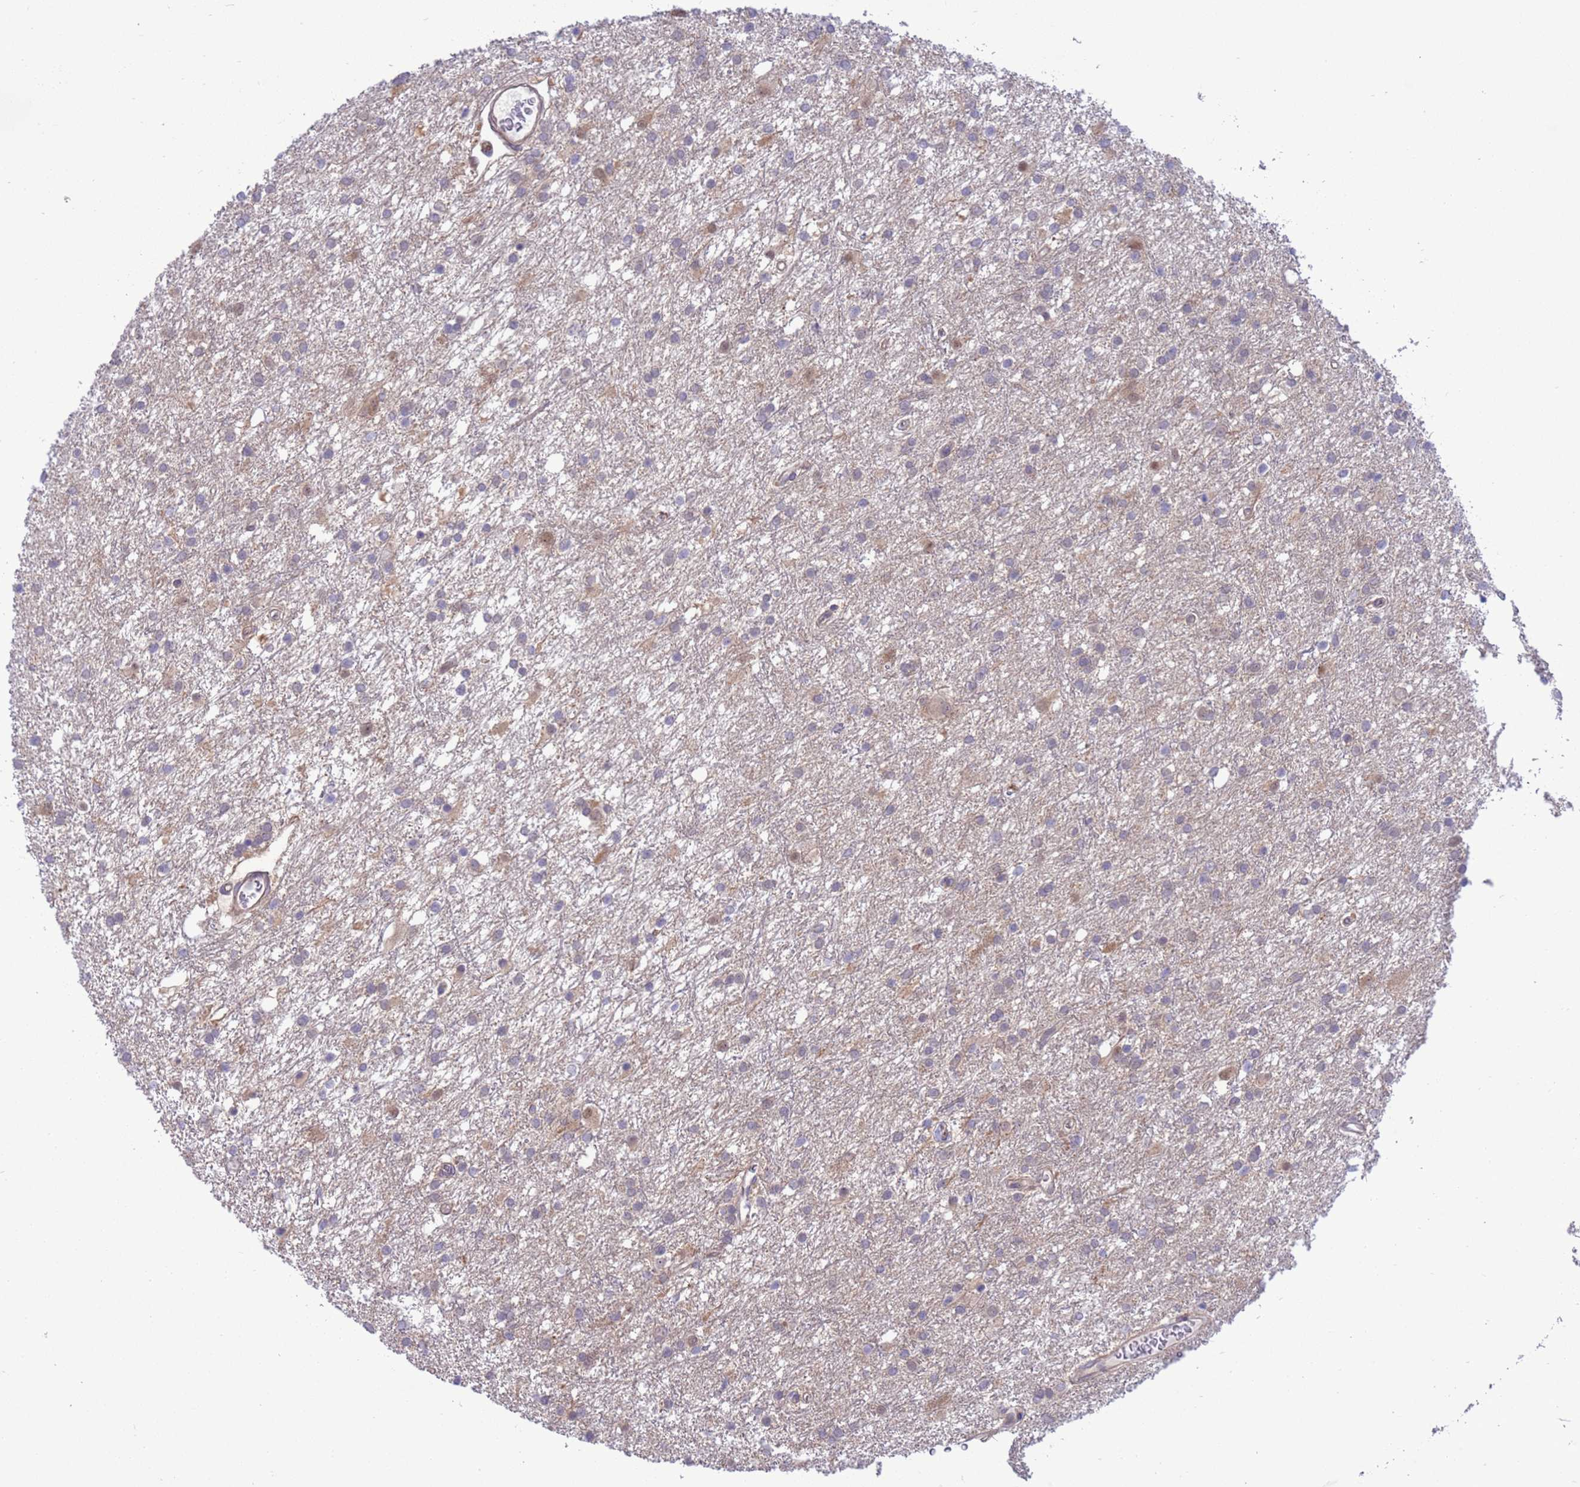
{"staining": {"intensity": "negative", "quantity": "none", "location": "none"}, "tissue": "glioma", "cell_type": "Tumor cells", "image_type": "cancer", "snomed": [{"axis": "morphology", "description": "Glioma, malignant, High grade"}, {"axis": "topography", "description": "Brain"}], "caption": "DAB immunohistochemical staining of human glioma exhibits no significant staining in tumor cells.", "gene": "ZNF461", "patient": {"sex": "female", "age": 50}}